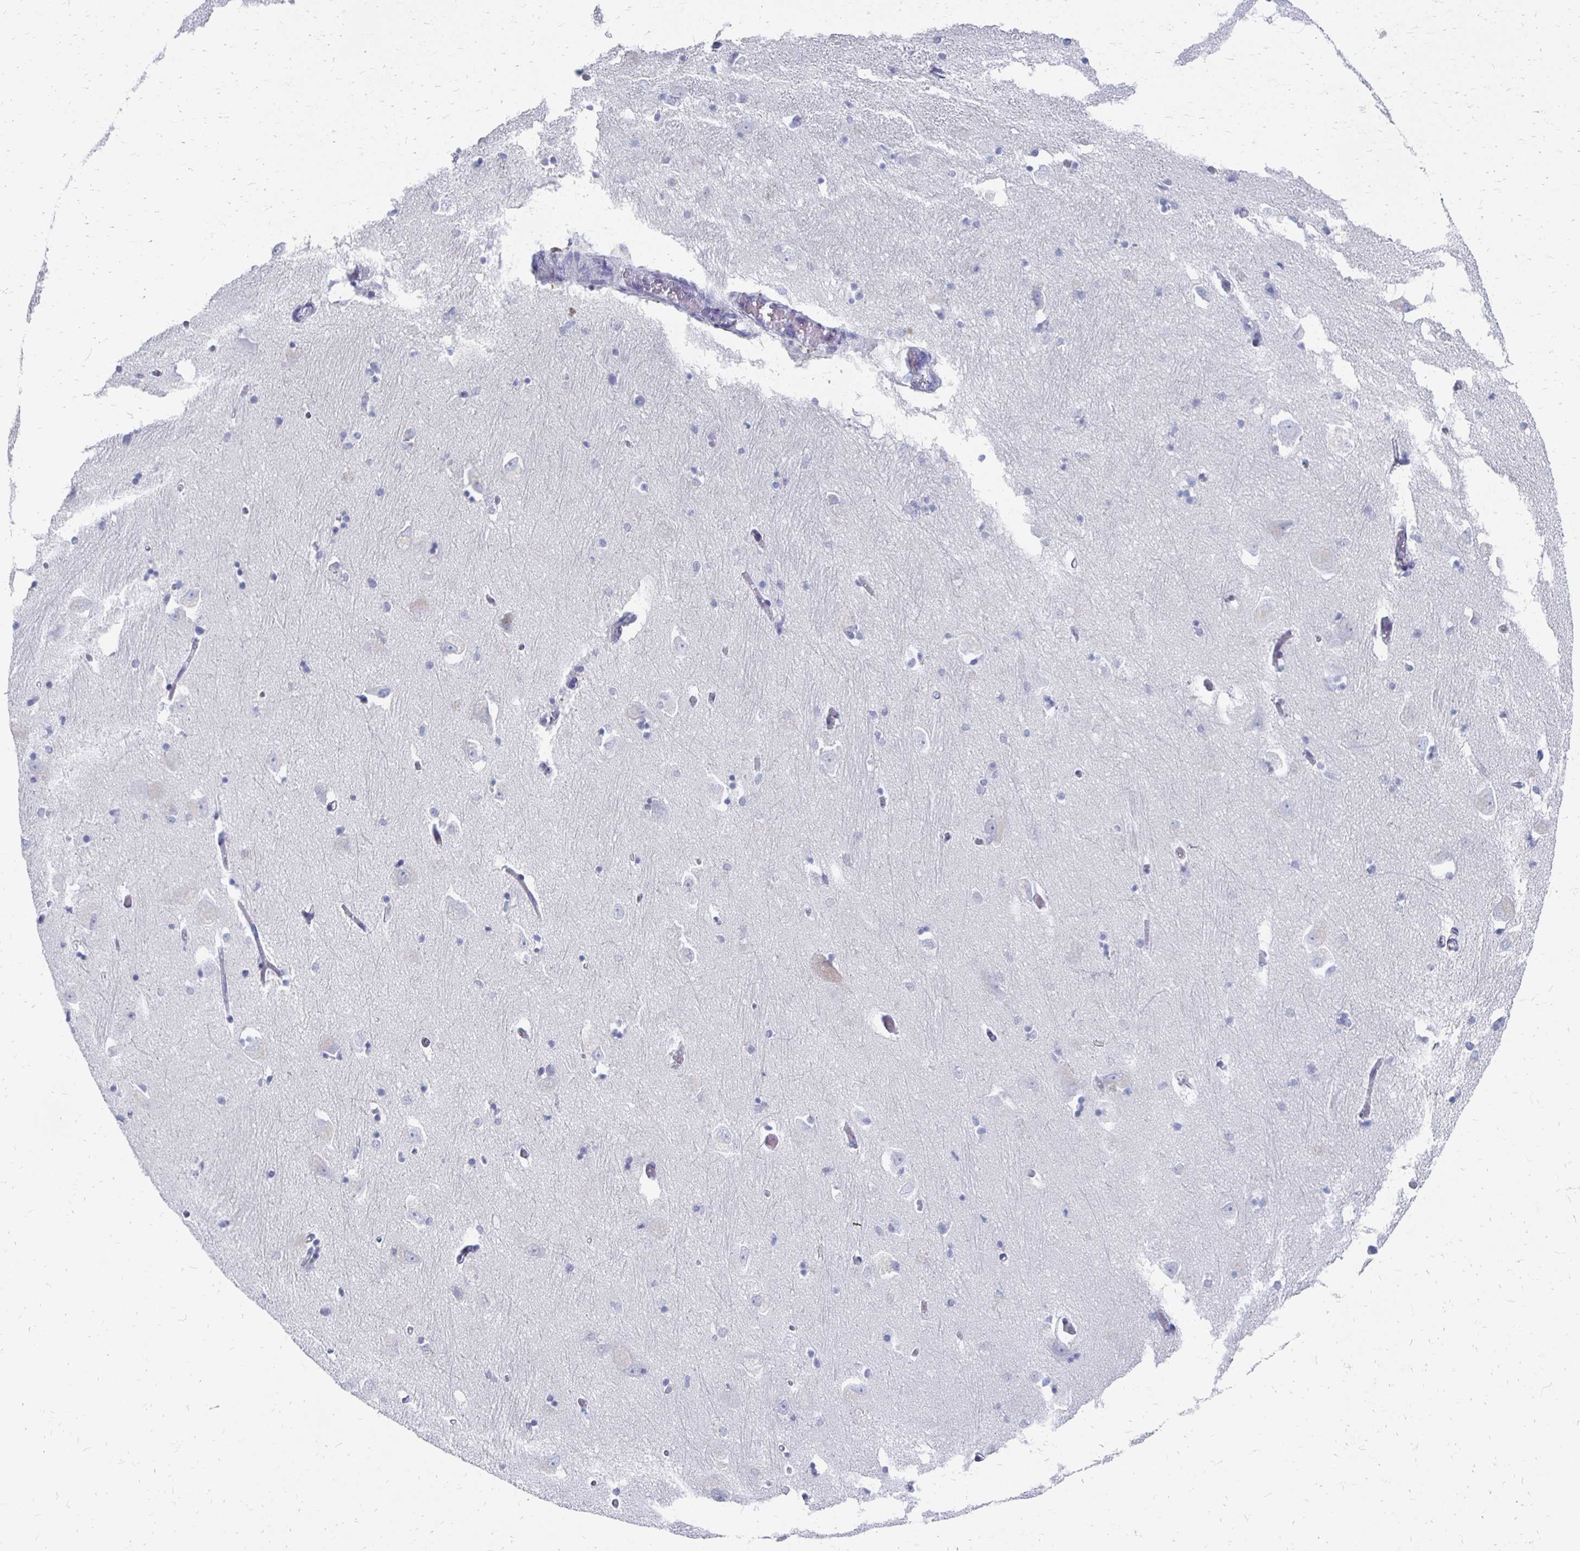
{"staining": {"intensity": "negative", "quantity": "none", "location": "none"}, "tissue": "caudate", "cell_type": "Glial cells", "image_type": "normal", "snomed": [{"axis": "morphology", "description": "Normal tissue, NOS"}, {"axis": "topography", "description": "Lateral ventricle wall"}, {"axis": "topography", "description": "Hippocampus"}], "caption": "An image of human caudate is negative for staining in glial cells.", "gene": "SYCP3", "patient": {"sex": "female", "age": 63}}